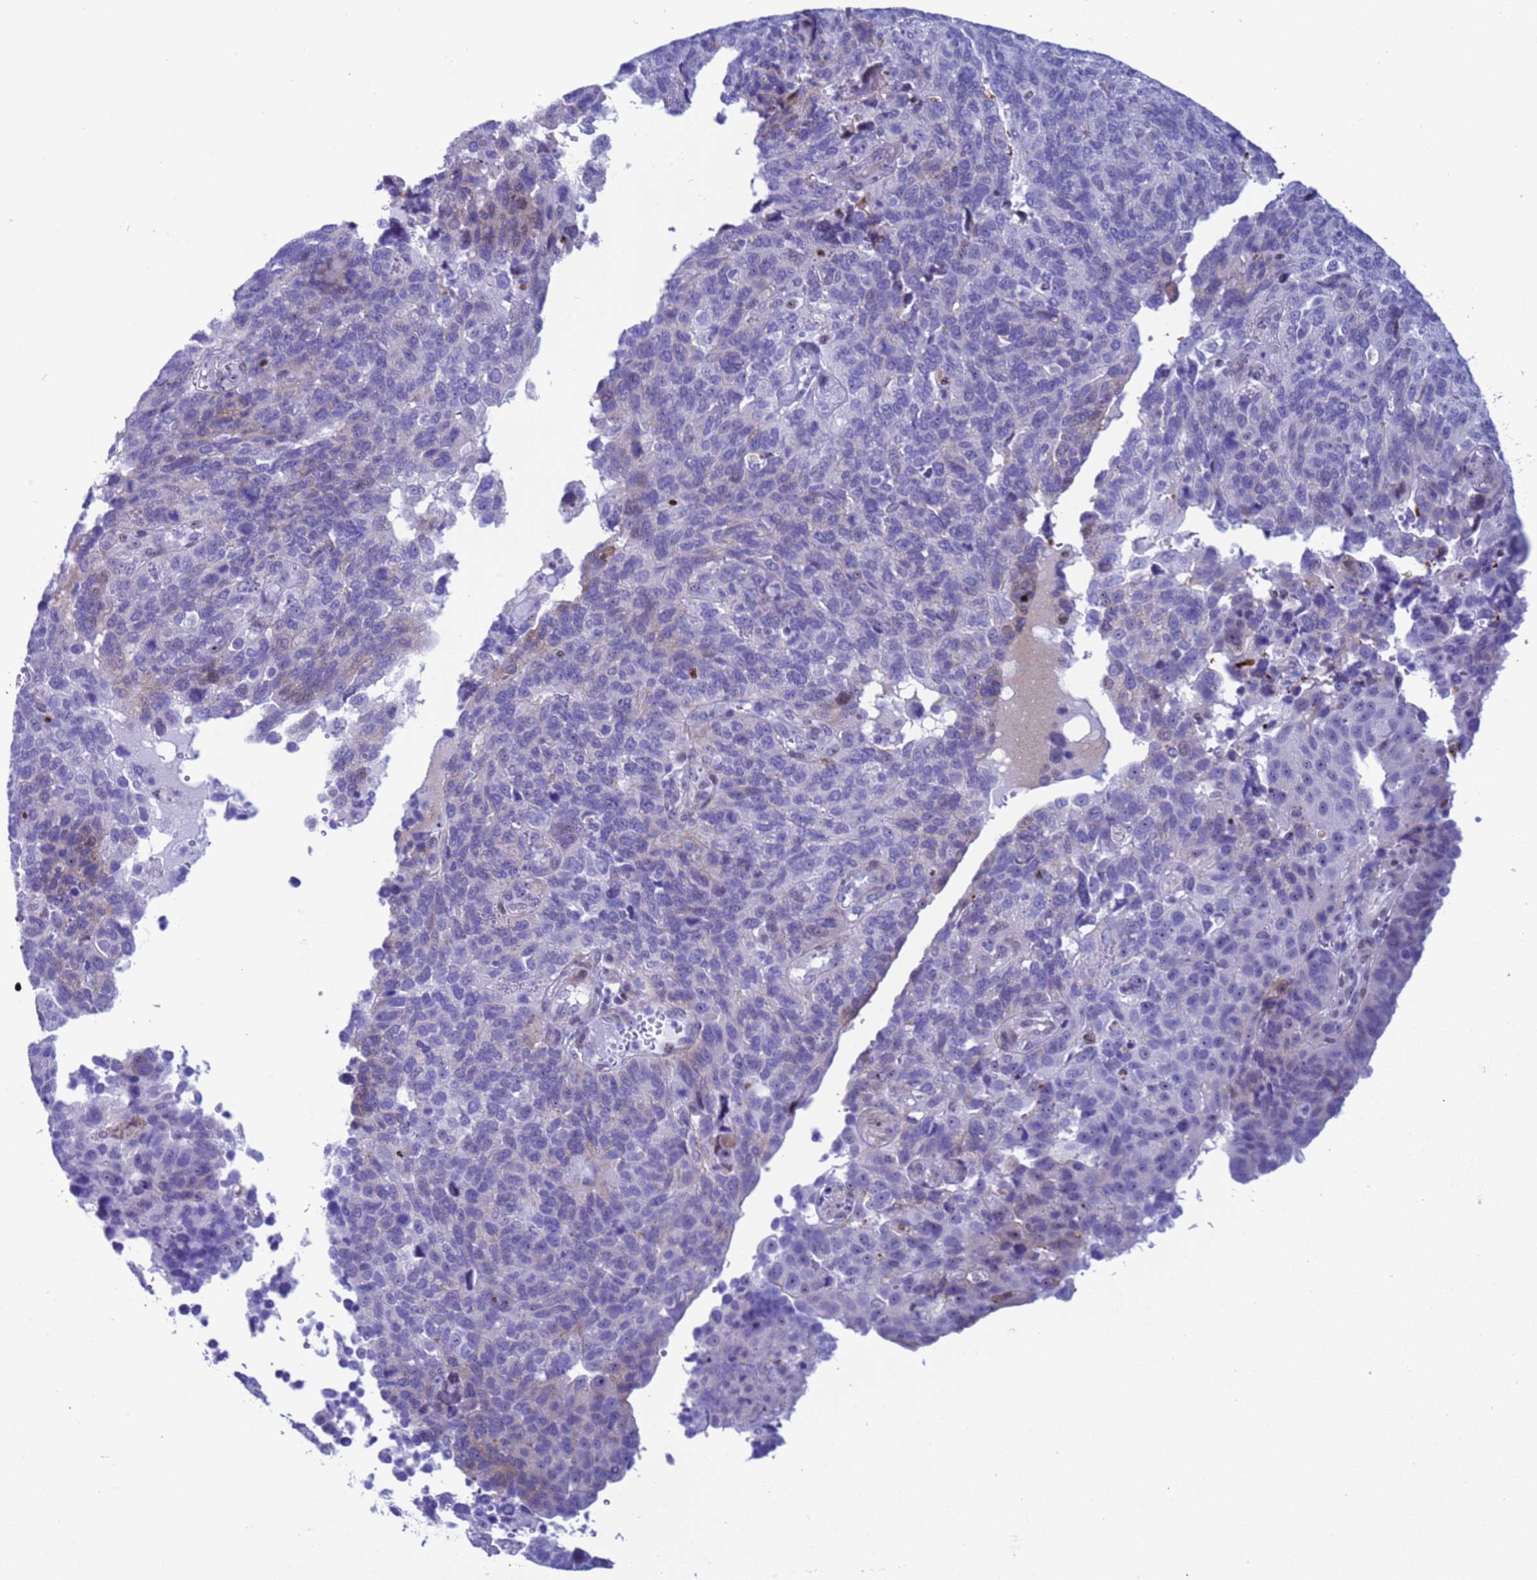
{"staining": {"intensity": "negative", "quantity": "none", "location": "none"}, "tissue": "endometrial cancer", "cell_type": "Tumor cells", "image_type": "cancer", "snomed": [{"axis": "morphology", "description": "Adenocarcinoma, NOS"}, {"axis": "topography", "description": "Endometrium"}], "caption": "Micrograph shows no significant protein positivity in tumor cells of endometrial adenocarcinoma. (DAB (3,3'-diaminobenzidine) immunohistochemistry (IHC), high magnification).", "gene": "POP5", "patient": {"sex": "female", "age": 66}}